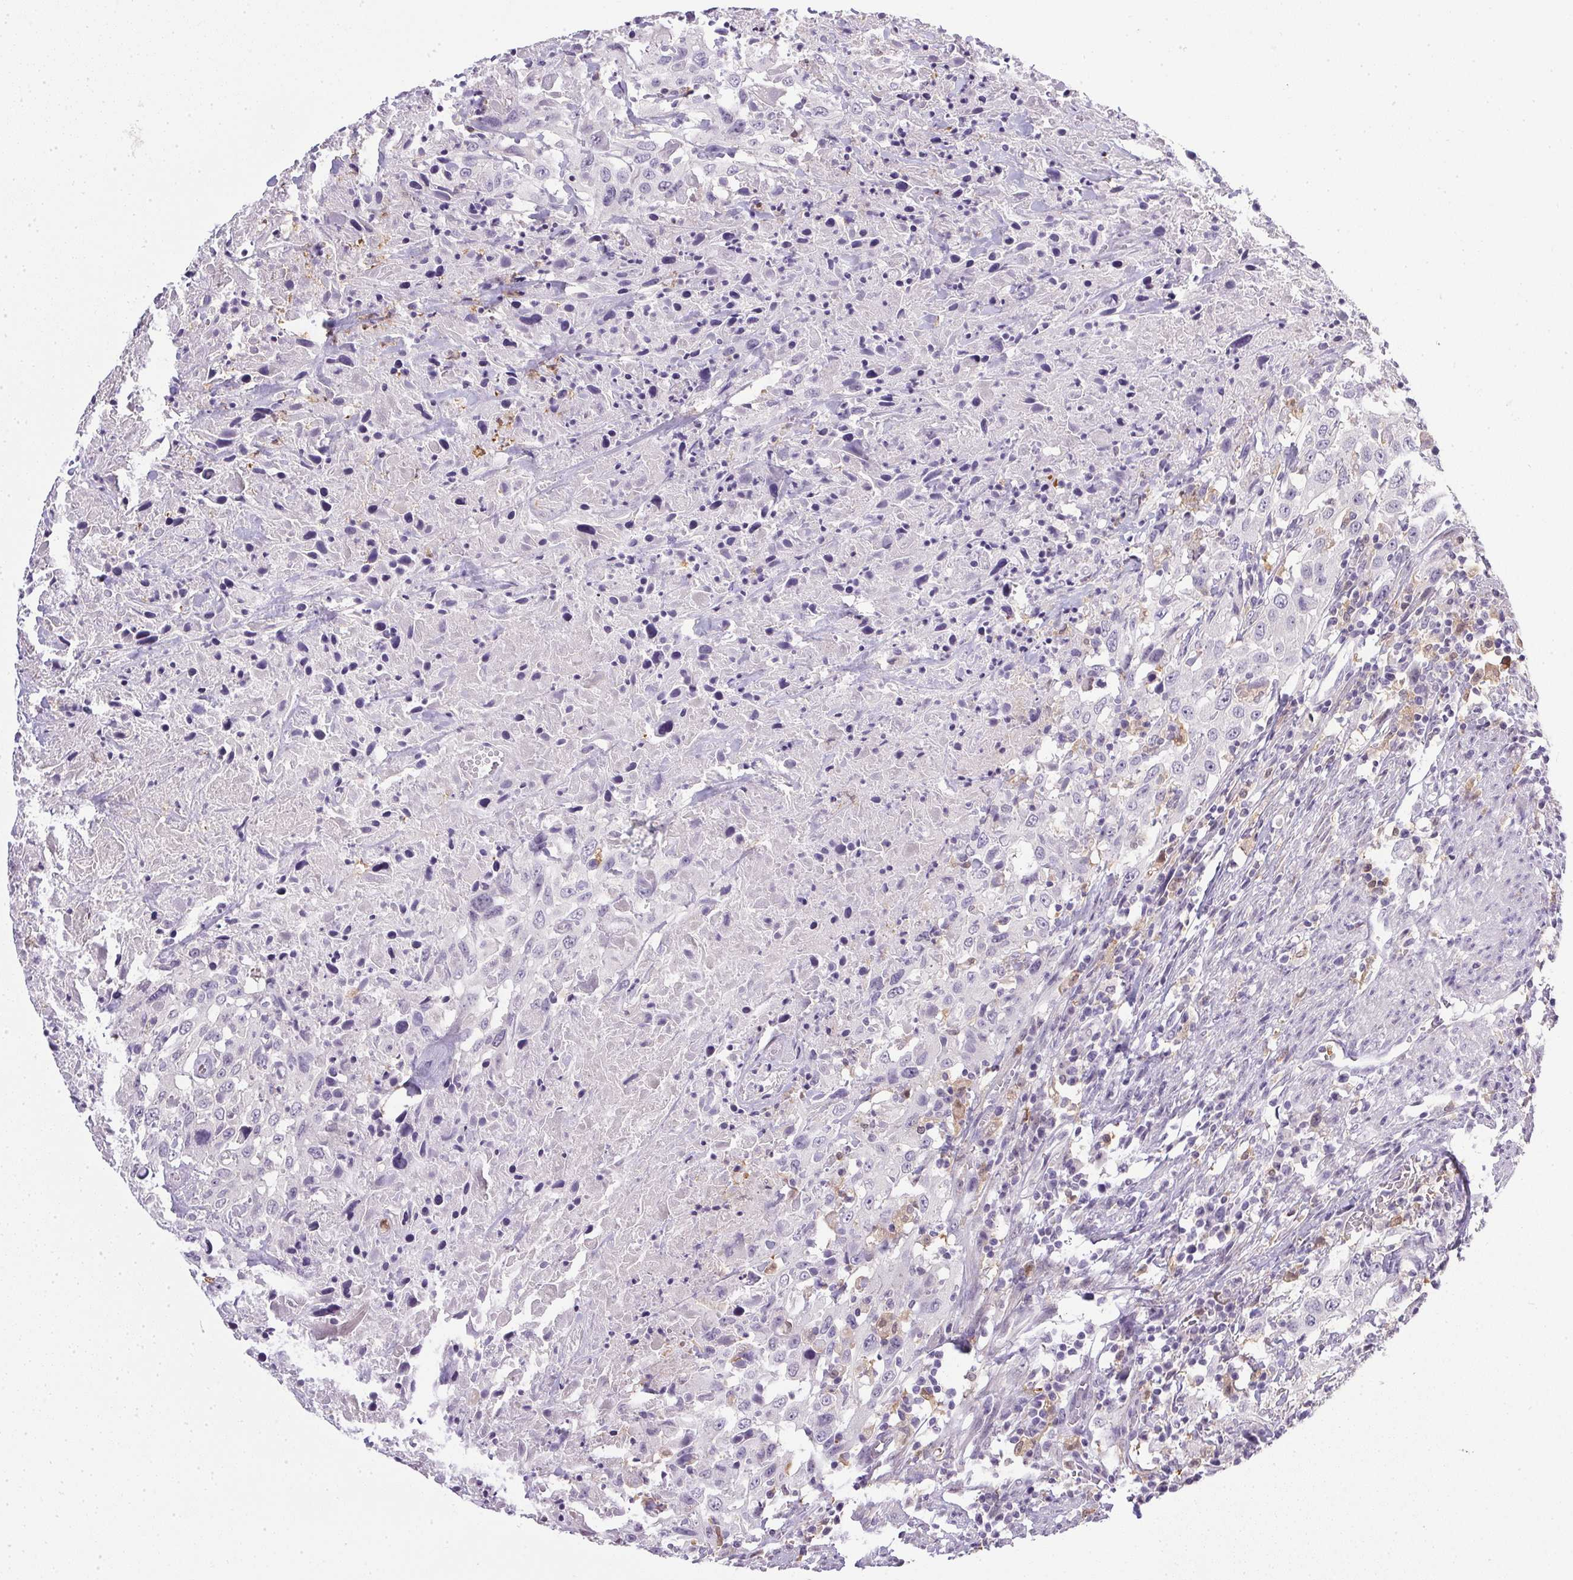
{"staining": {"intensity": "negative", "quantity": "none", "location": "none"}, "tissue": "urothelial cancer", "cell_type": "Tumor cells", "image_type": "cancer", "snomed": [{"axis": "morphology", "description": "Urothelial carcinoma, High grade"}, {"axis": "topography", "description": "Urinary bladder"}], "caption": "The micrograph displays no staining of tumor cells in high-grade urothelial carcinoma. Brightfield microscopy of immunohistochemistry (IHC) stained with DAB (brown) and hematoxylin (blue), captured at high magnification.", "gene": "DNAJC5G", "patient": {"sex": "male", "age": 61}}